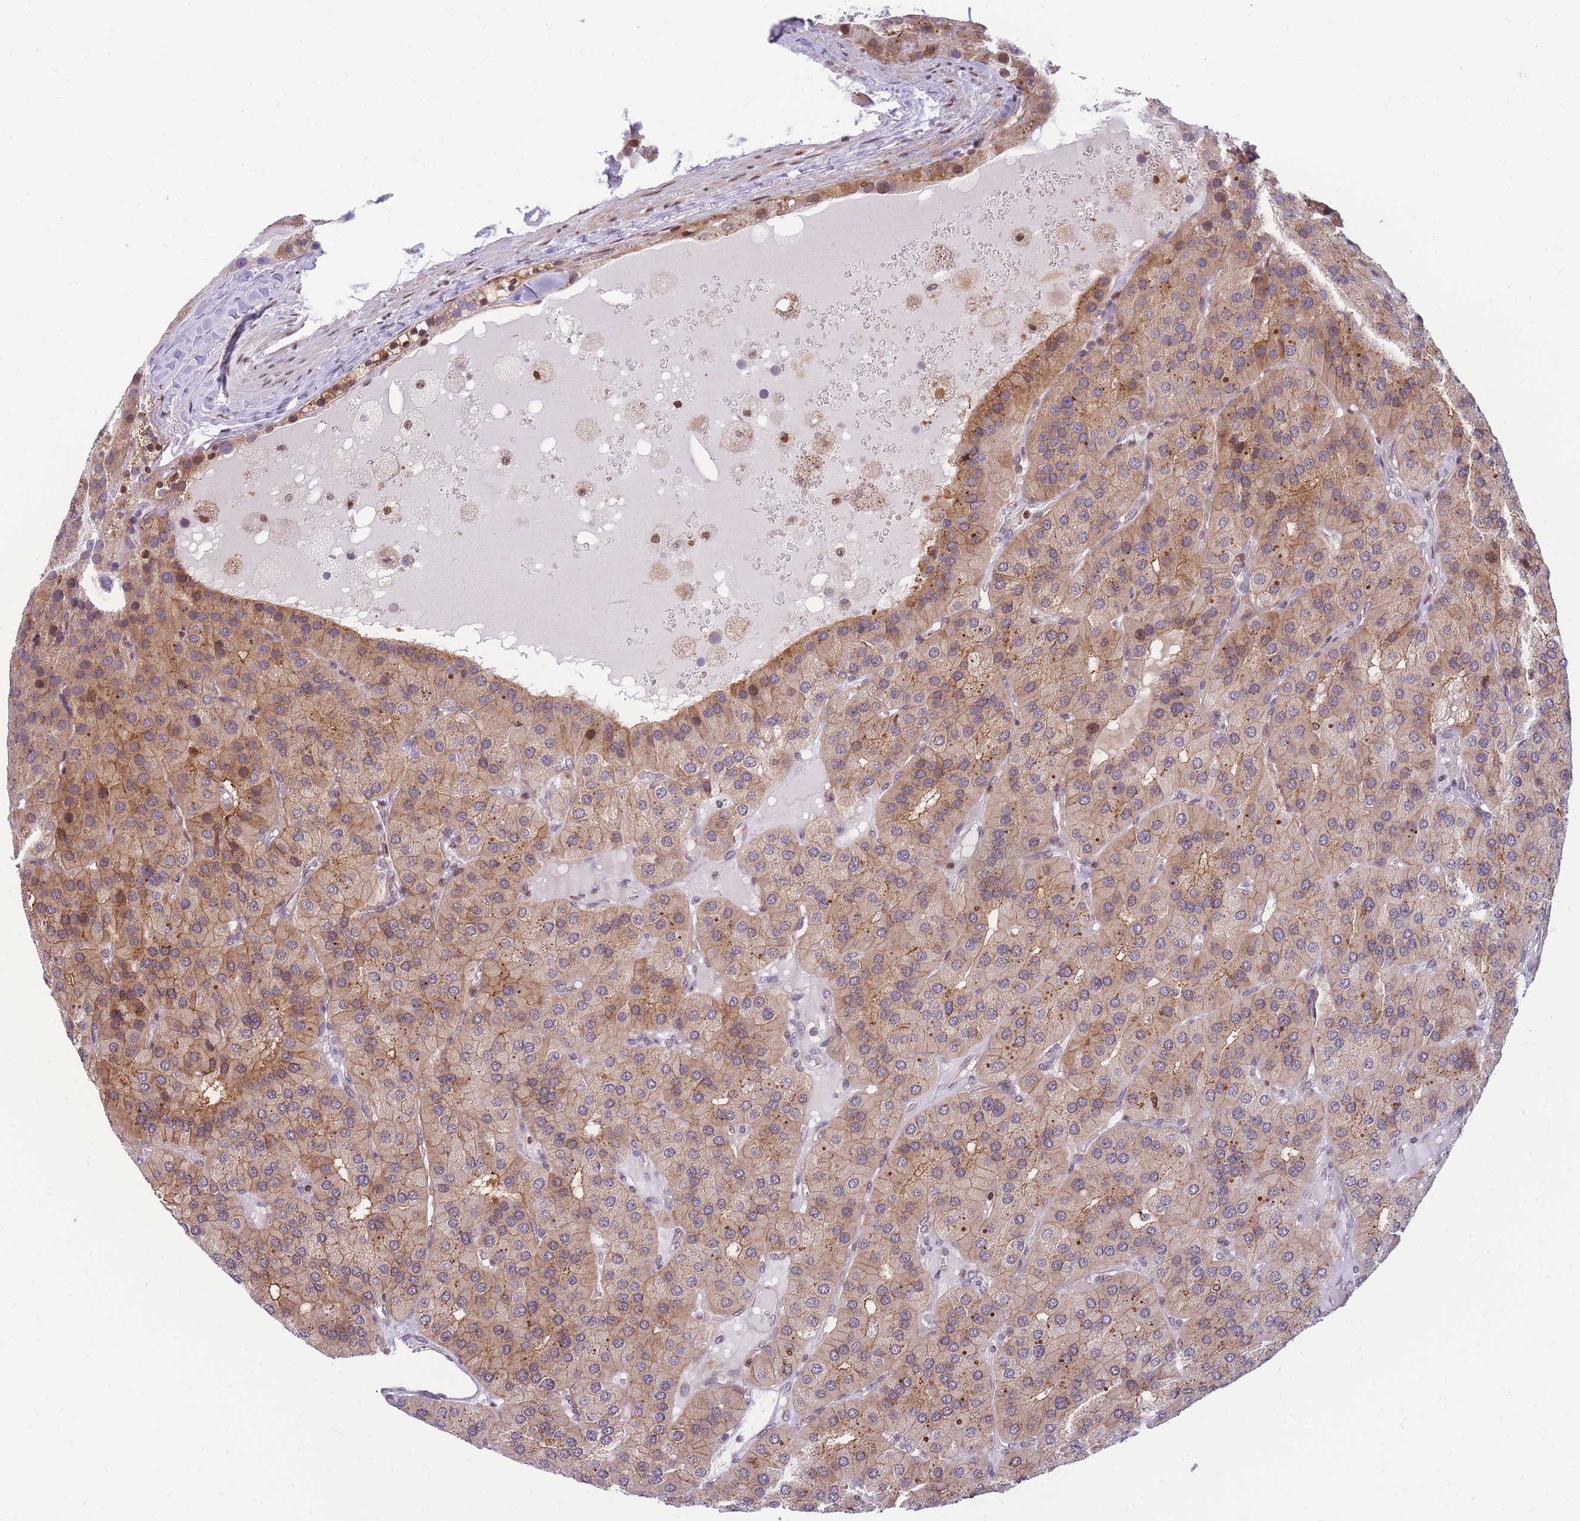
{"staining": {"intensity": "moderate", "quantity": ">75%", "location": "cytoplasmic/membranous"}, "tissue": "parathyroid gland", "cell_type": "Glandular cells", "image_type": "normal", "snomed": [{"axis": "morphology", "description": "Normal tissue, NOS"}, {"axis": "morphology", "description": "Adenoma, NOS"}, {"axis": "topography", "description": "Parathyroid gland"}], "caption": "The micrograph demonstrates immunohistochemical staining of normal parathyroid gland. There is moderate cytoplasmic/membranous expression is appreciated in approximately >75% of glandular cells. (DAB (3,3'-diaminobenzidine) IHC with brightfield microscopy, high magnification).", "gene": "CRACD", "patient": {"sex": "female", "age": 86}}